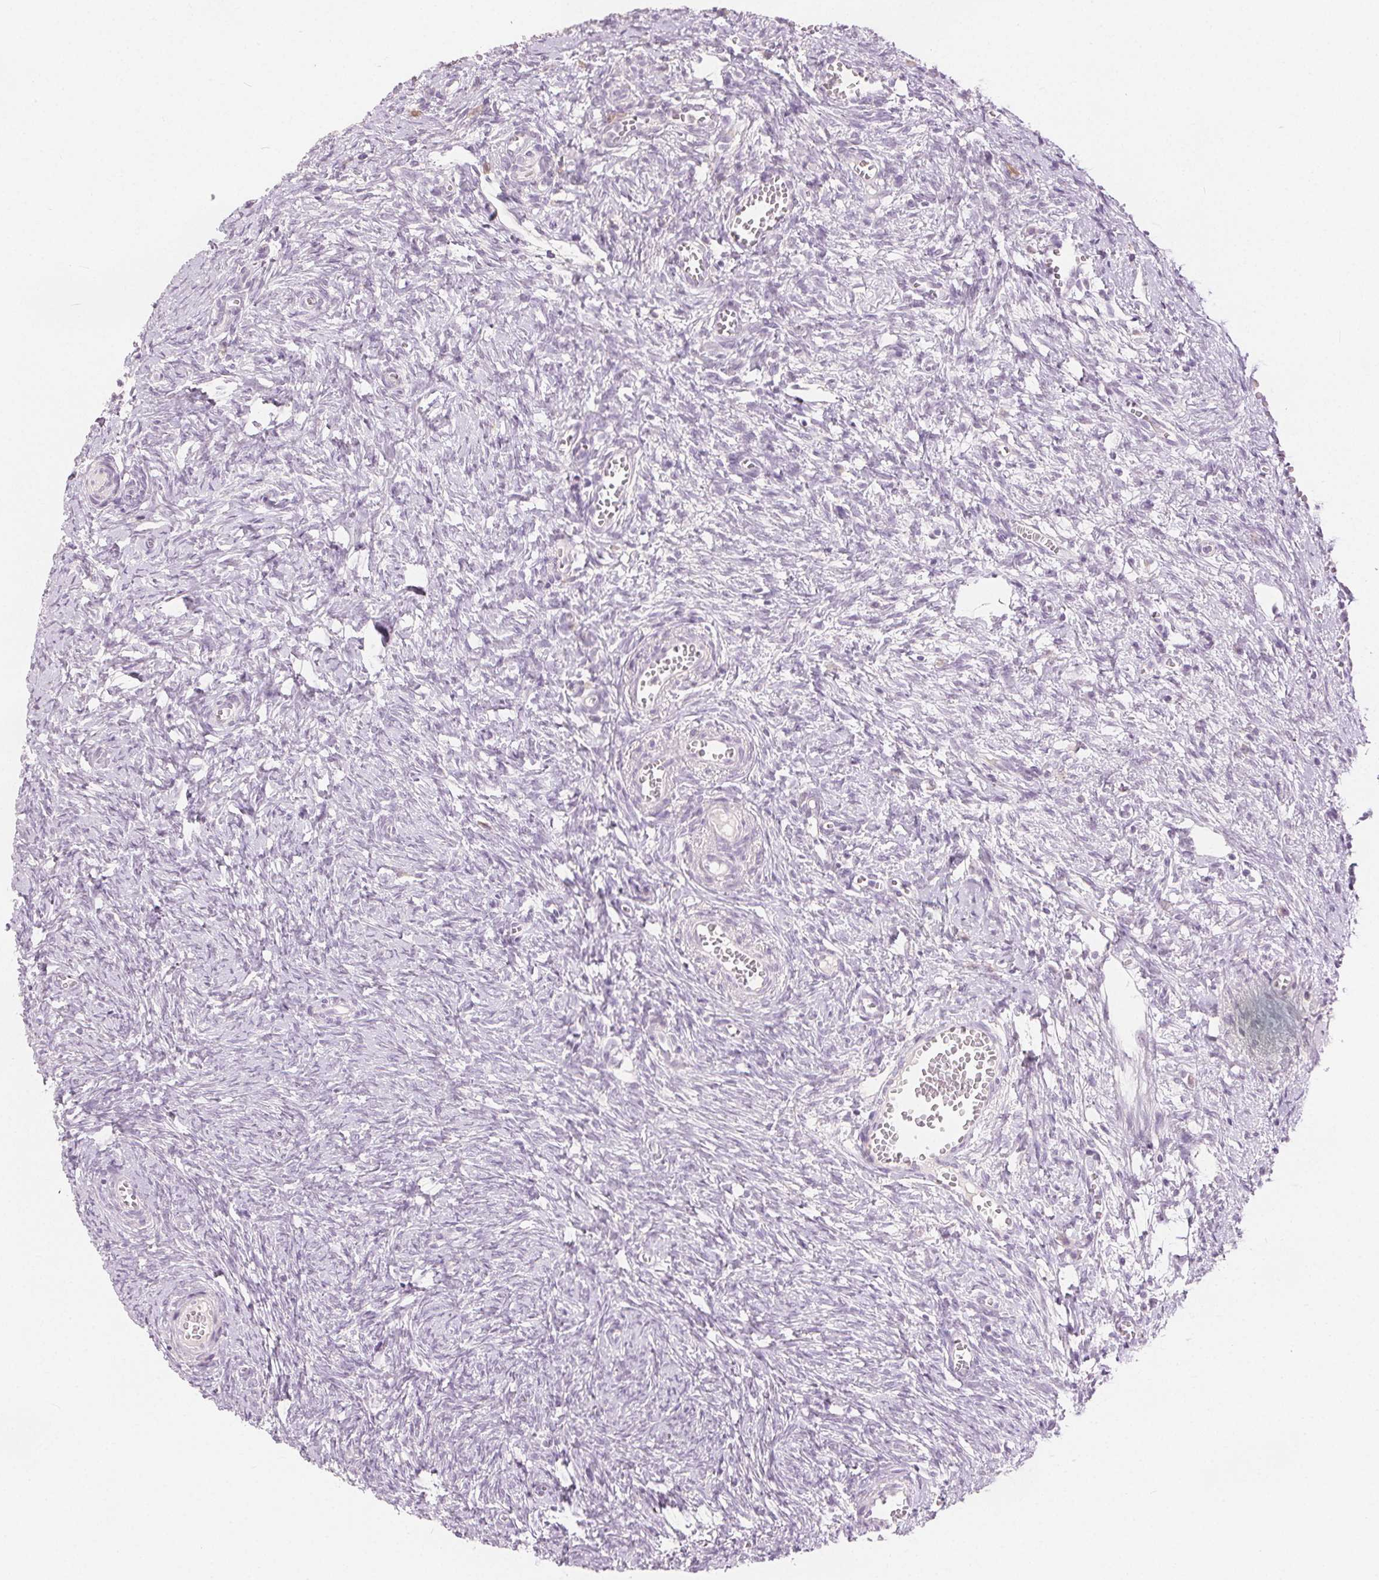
{"staining": {"intensity": "negative", "quantity": "none", "location": "none"}, "tissue": "ovary", "cell_type": "Ovarian stroma cells", "image_type": "normal", "snomed": [{"axis": "morphology", "description": "Normal tissue, NOS"}, {"axis": "topography", "description": "Ovary"}], "caption": "Immunohistochemistry (IHC) histopathology image of benign ovary stained for a protein (brown), which shows no staining in ovarian stroma cells. Nuclei are stained in blue.", "gene": "CA12", "patient": {"sex": "female", "age": 41}}